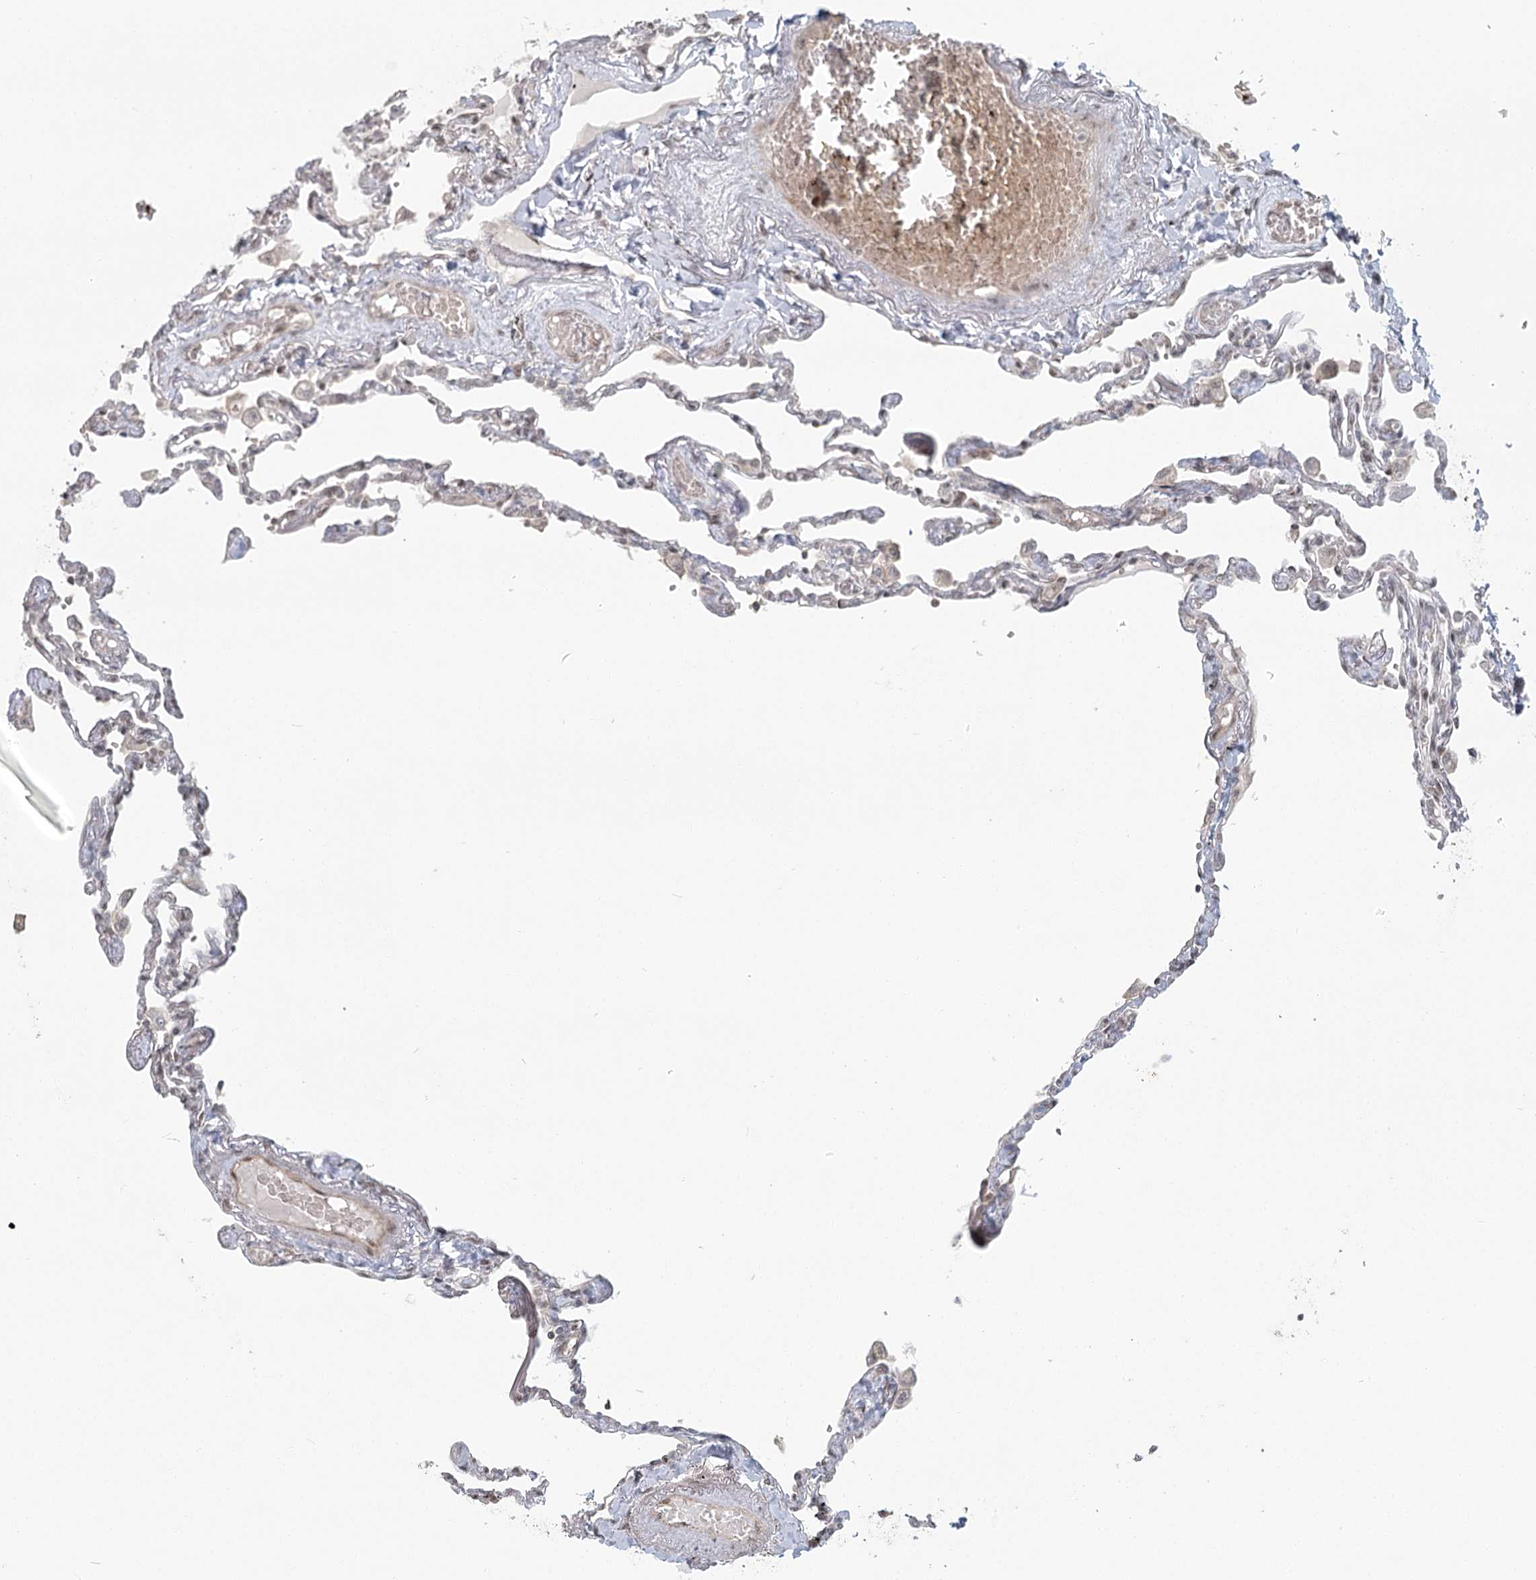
{"staining": {"intensity": "weak", "quantity": "<25%", "location": "cytoplasmic/membranous,nuclear"}, "tissue": "lung", "cell_type": "Alveolar cells", "image_type": "normal", "snomed": [{"axis": "morphology", "description": "Normal tissue, NOS"}, {"axis": "topography", "description": "Lung"}], "caption": "The IHC histopathology image has no significant positivity in alveolar cells of lung.", "gene": "R3HCC1L", "patient": {"sex": "female", "age": 67}}